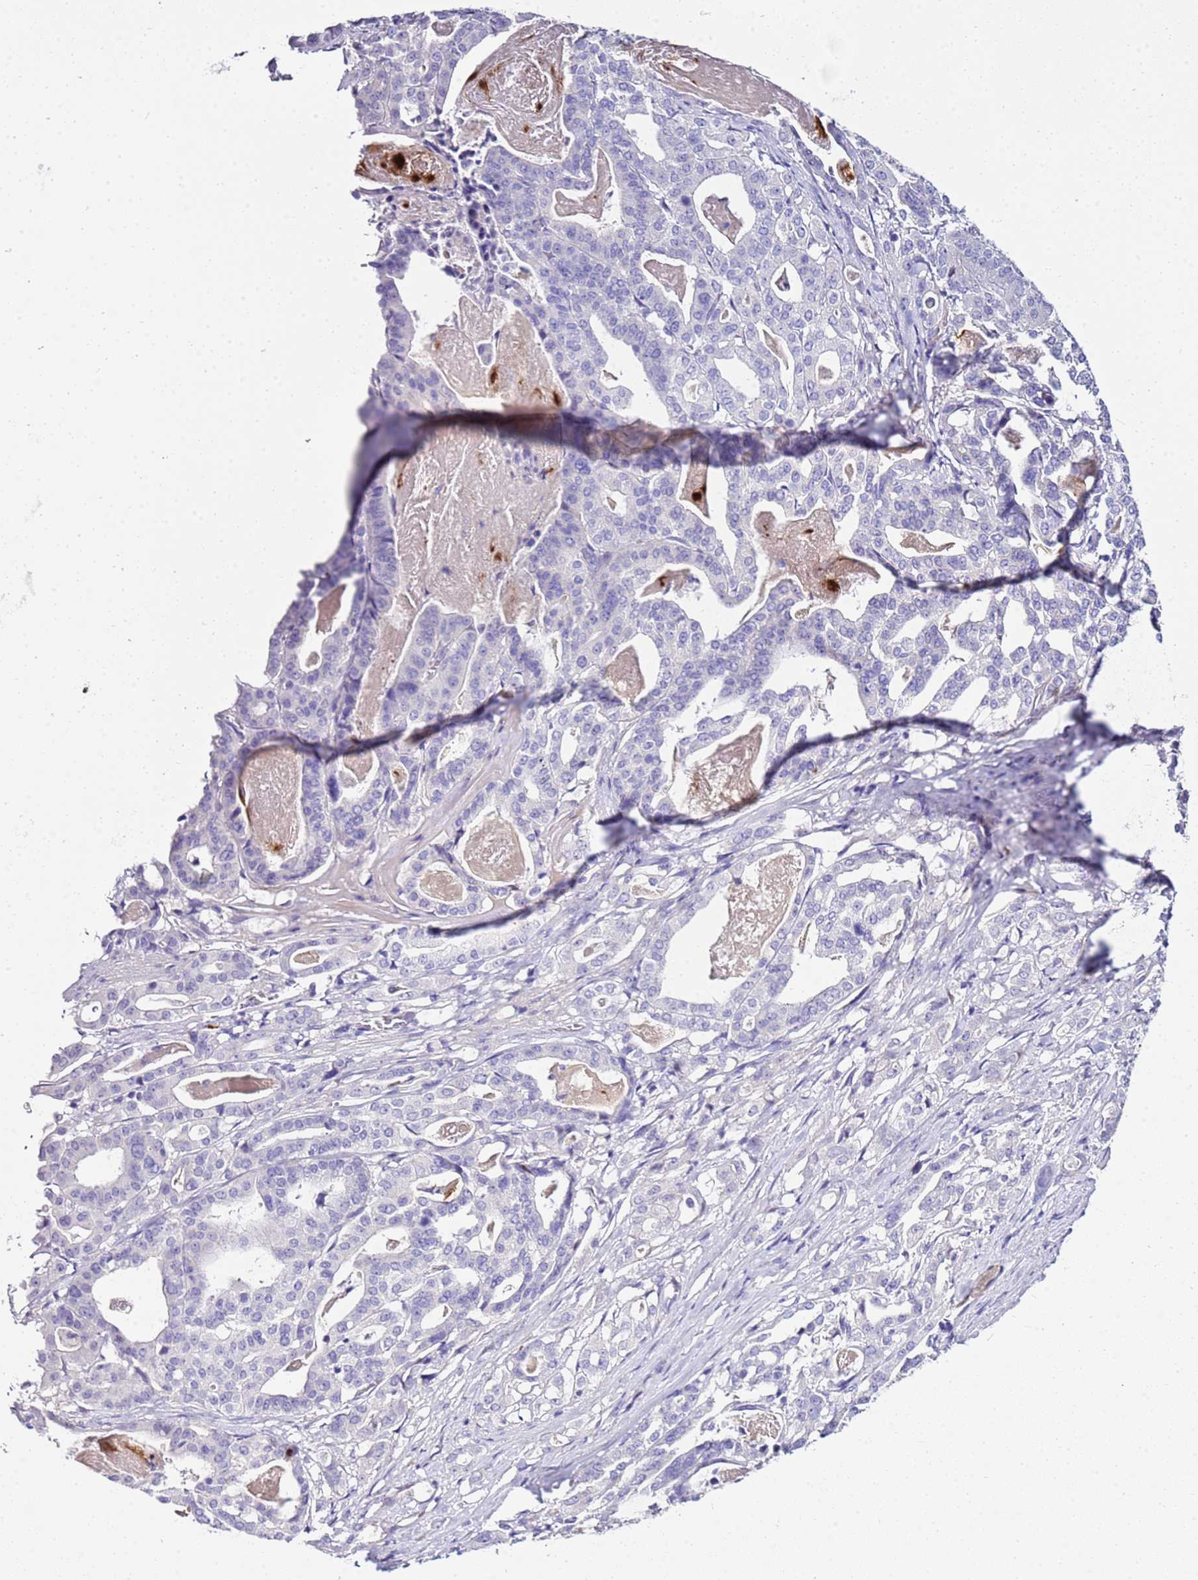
{"staining": {"intensity": "negative", "quantity": "none", "location": "none"}, "tissue": "stomach cancer", "cell_type": "Tumor cells", "image_type": "cancer", "snomed": [{"axis": "morphology", "description": "Adenocarcinoma, NOS"}, {"axis": "topography", "description": "Stomach"}], "caption": "There is no significant expression in tumor cells of adenocarcinoma (stomach). Brightfield microscopy of immunohistochemistry (IHC) stained with DAB (3,3'-diaminobenzidine) (brown) and hematoxylin (blue), captured at high magnification.", "gene": "DCDC2B", "patient": {"sex": "male", "age": 48}}